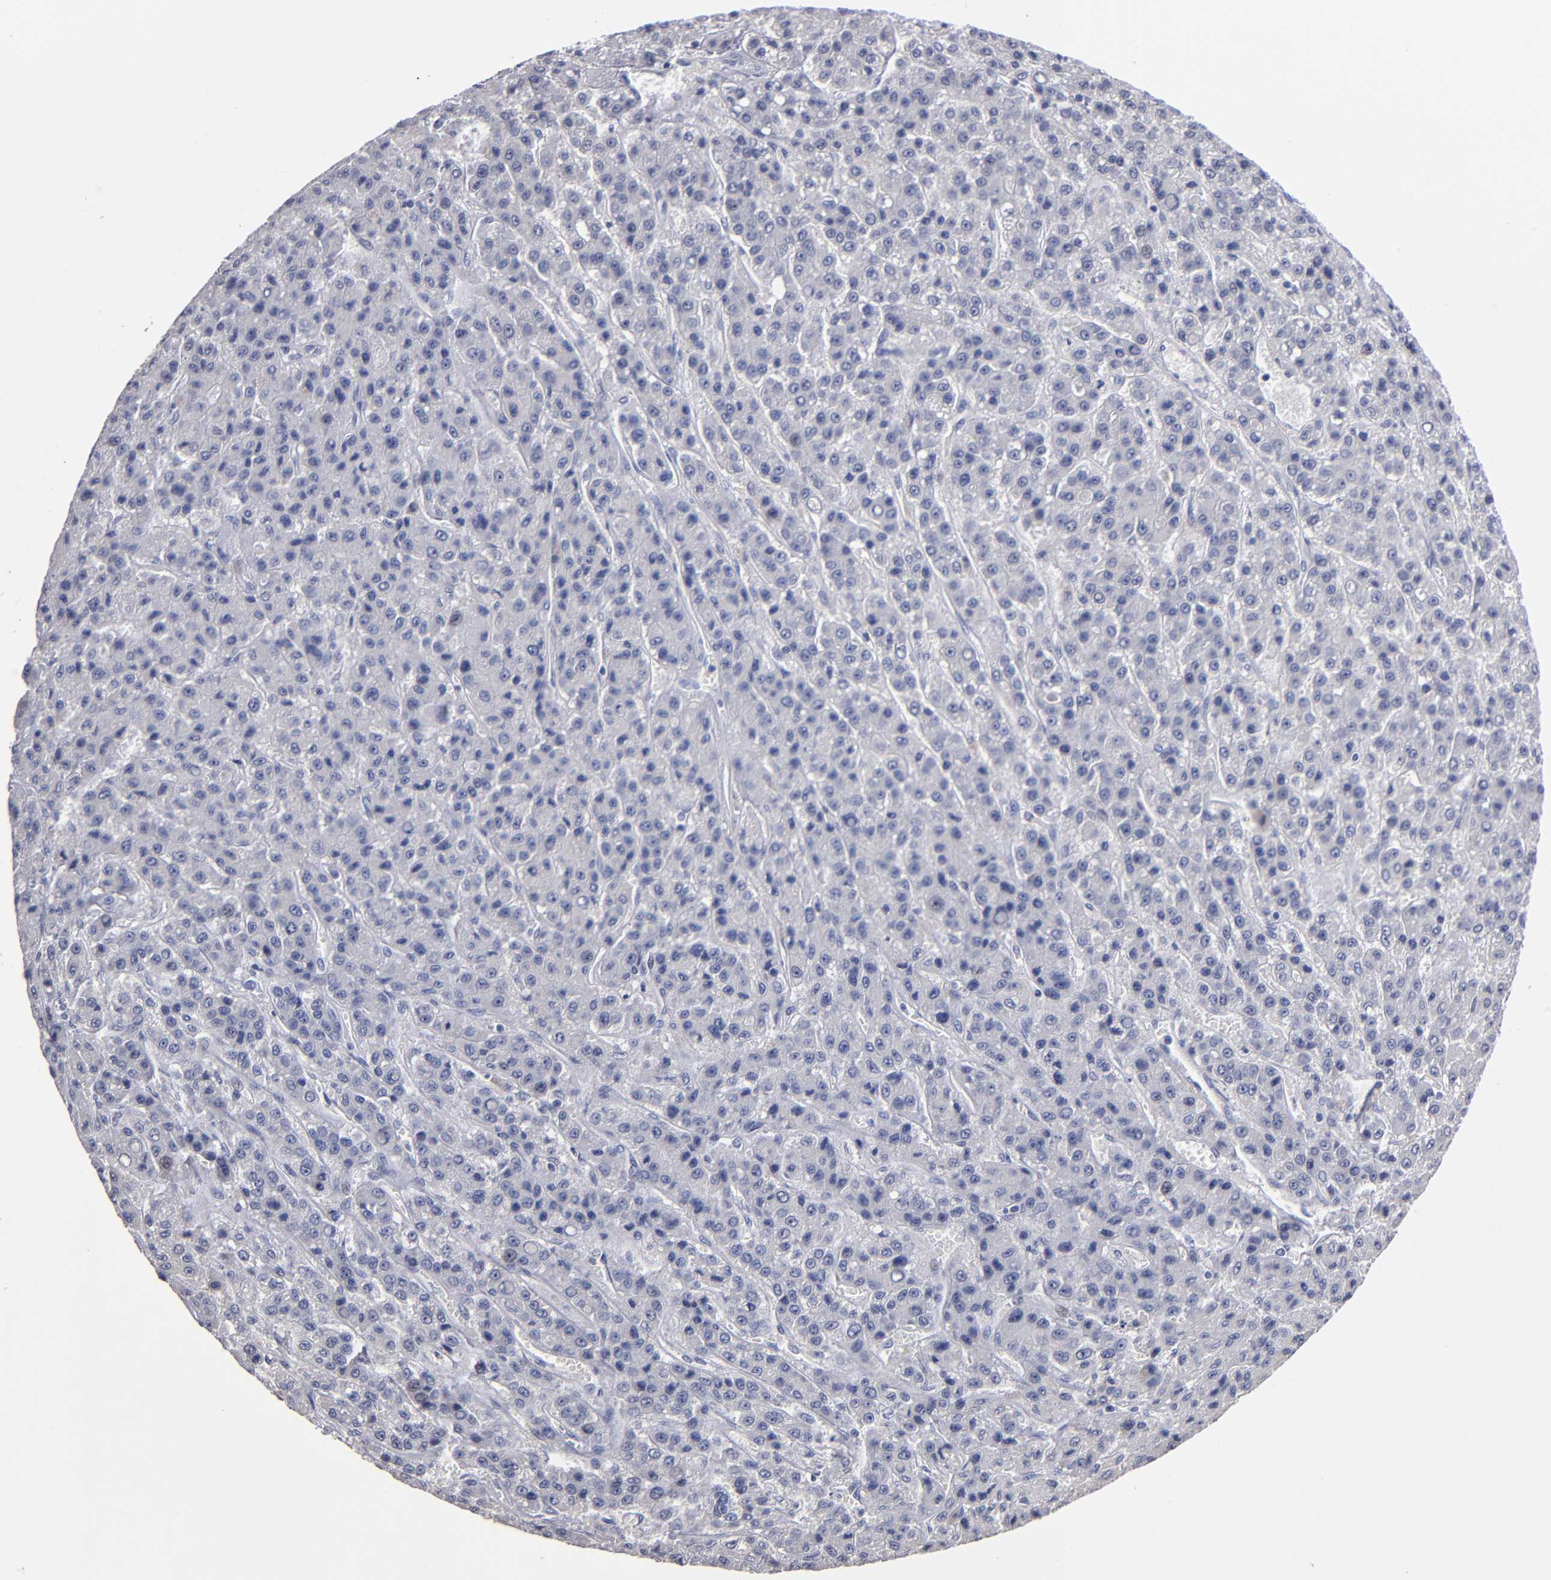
{"staining": {"intensity": "negative", "quantity": "none", "location": "none"}, "tissue": "liver cancer", "cell_type": "Tumor cells", "image_type": "cancer", "snomed": [{"axis": "morphology", "description": "Carcinoma, Hepatocellular, NOS"}, {"axis": "topography", "description": "Liver"}], "caption": "Immunohistochemistry (IHC) image of neoplastic tissue: human hepatocellular carcinoma (liver) stained with DAB (3,3'-diaminobenzidine) reveals no significant protein staining in tumor cells.", "gene": "RPH3A", "patient": {"sex": "male", "age": 70}}